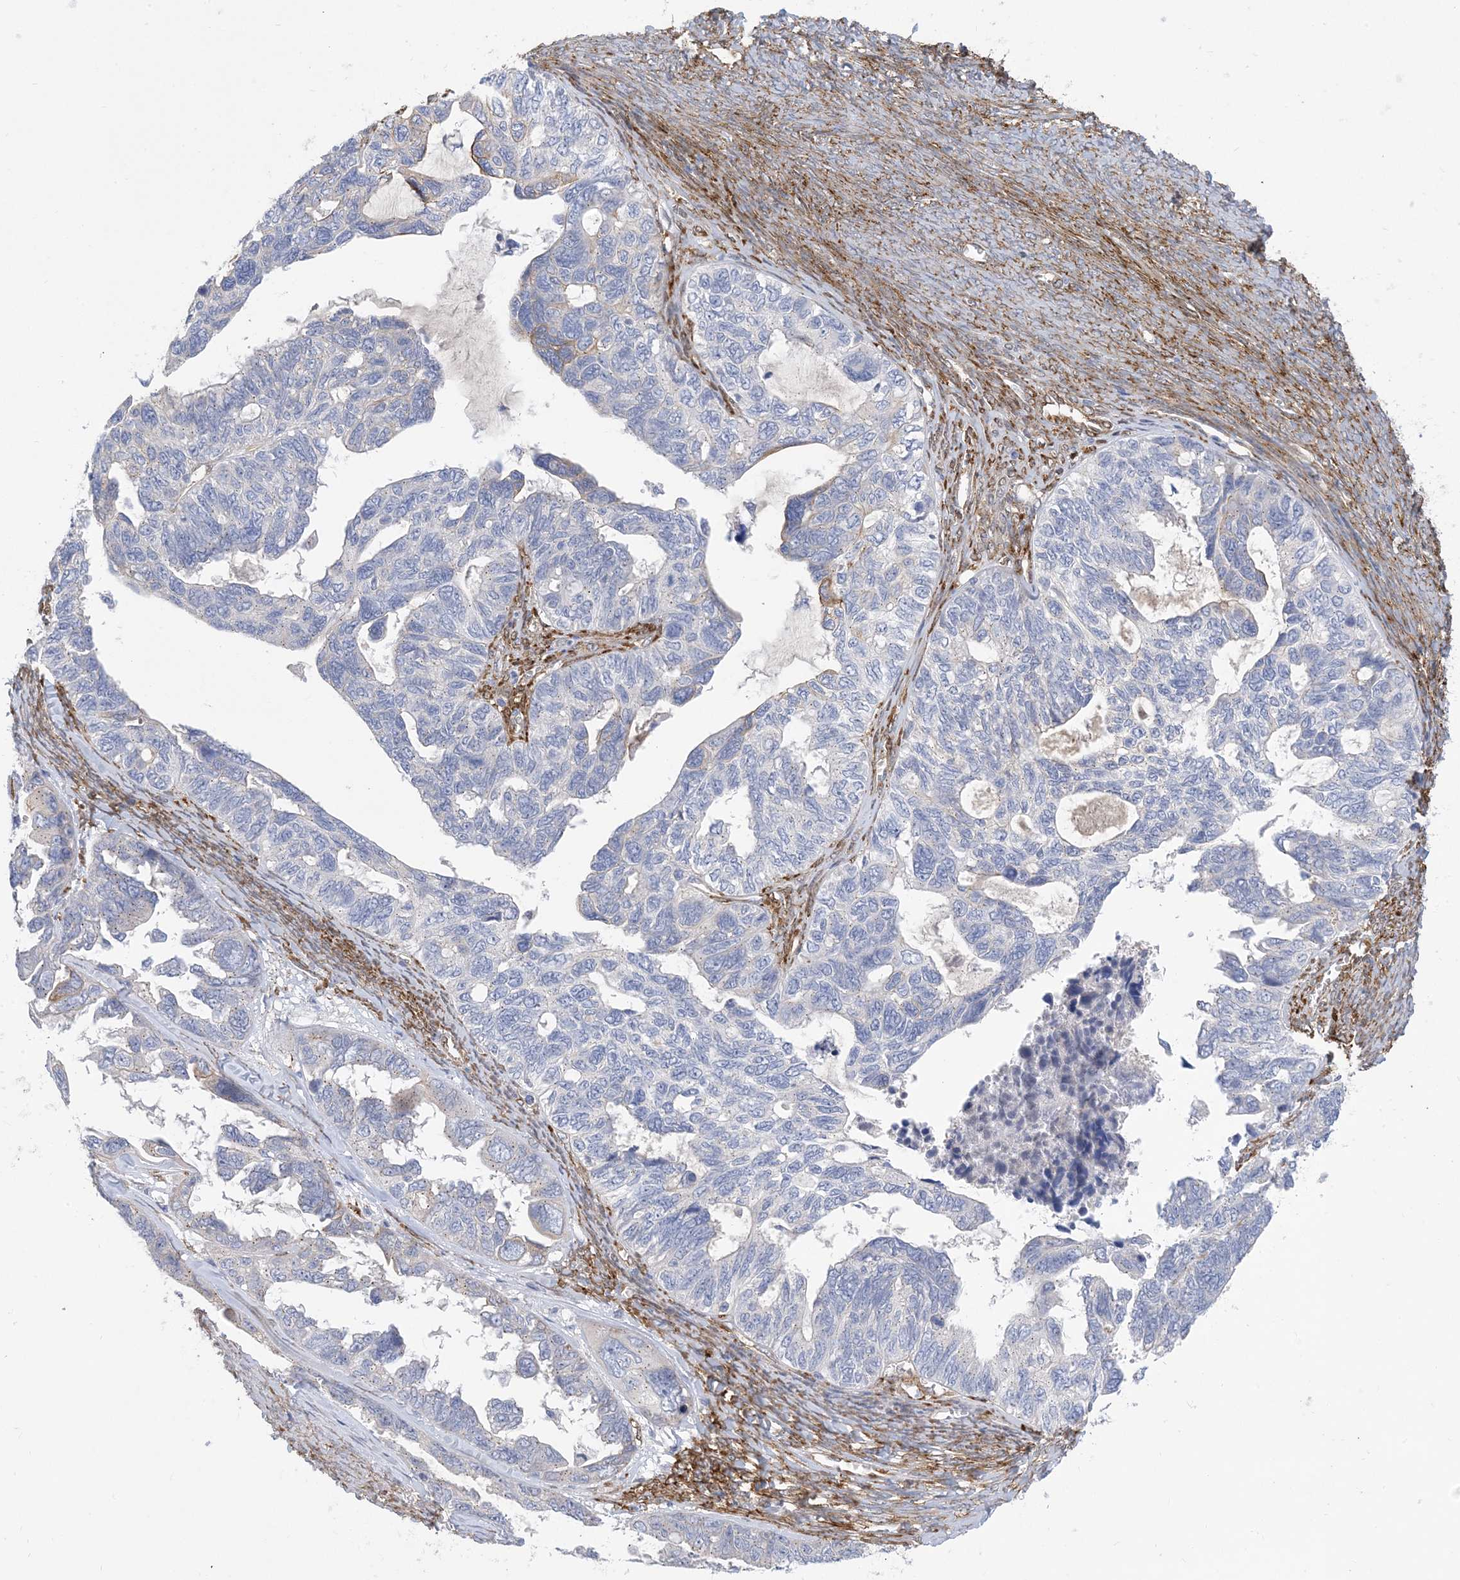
{"staining": {"intensity": "weak", "quantity": "<25%", "location": "cytoplasmic/membranous"}, "tissue": "ovarian cancer", "cell_type": "Tumor cells", "image_type": "cancer", "snomed": [{"axis": "morphology", "description": "Cystadenocarcinoma, serous, NOS"}, {"axis": "topography", "description": "Ovary"}], "caption": "Human ovarian serous cystadenocarcinoma stained for a protein using immunohistochemistry displays no positivity in tumor cells.", "gene": "RBMS3", "patient": {"sex": "female", "age": 79}}